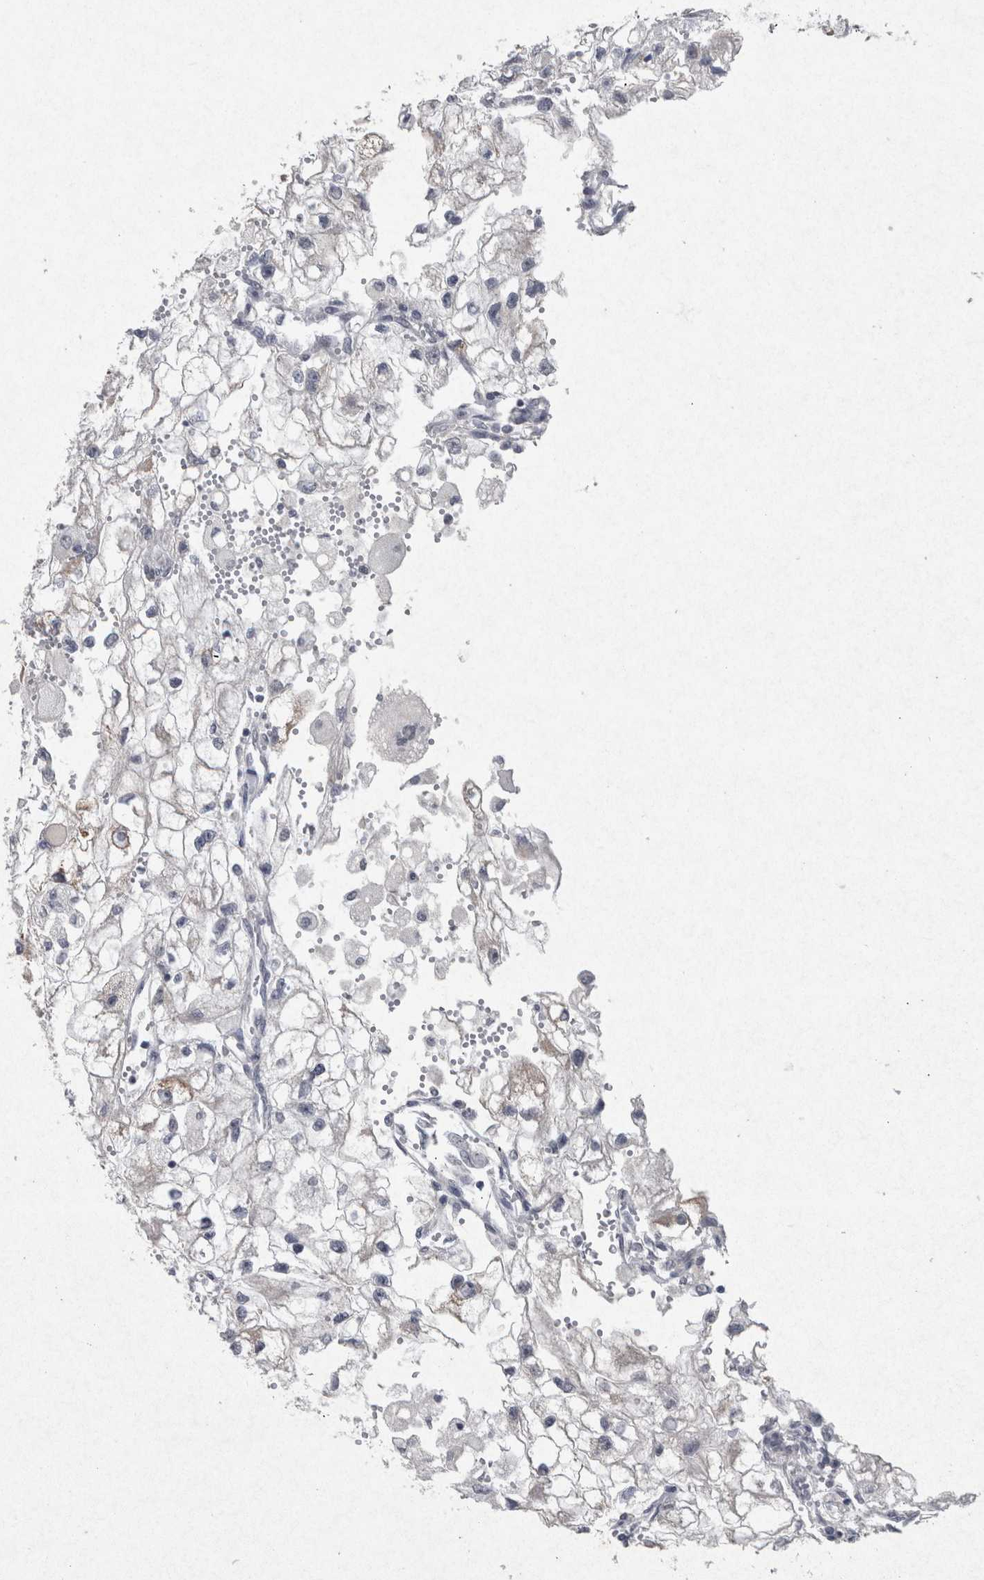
{"staining": {"intensity": "negative", "quantity": "none", "location": "none"}, "tissue": "renal cancer", "cell_type": "Tumor cells", "image_type": "cancer", "snomed": [{"axis": "morphology", "description": "Adenocarcinoma, NOS"}, {"axis": "topography", "description": "Kidney"}], "caption": "Immunohistochemistry (IHC) image of neoplastic tissue: human renal cancer stained with DAB (3,3'-diaminobenzidine) shows no significant protein staining in tumor cells.", "gene": "PDX1", "patient": {"sex": "female", "age": 70}}